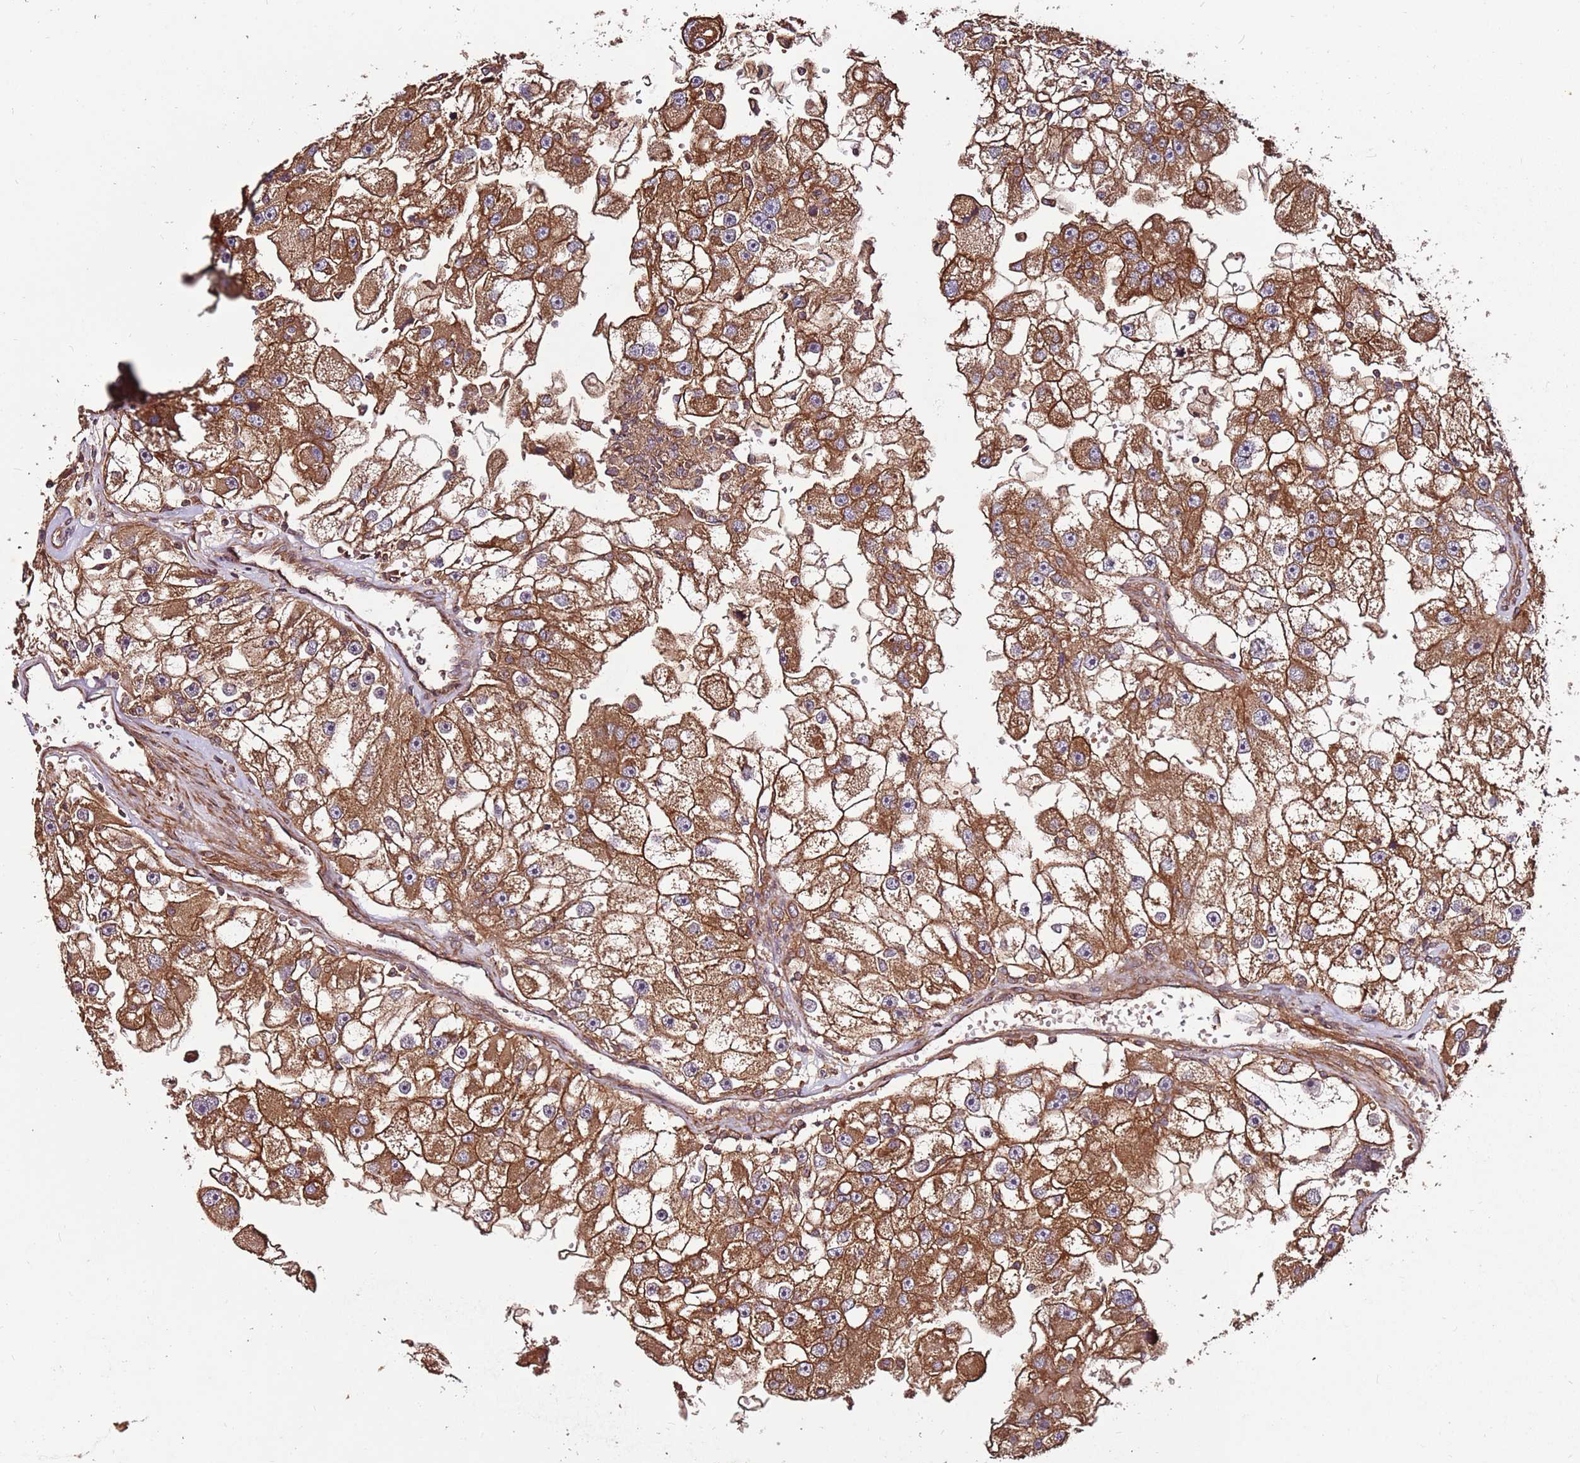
{"staining": {"intensity": "strong", "quantity": ">75%", "location": "cytoplasmic/membranous"}, "tissue": "renal cancer", "cell_type": "Tumor cells", "image_type": "cancer", "snomed": [{"axis": "morphology", "description": "Adenocarcinoma, NOS"}, {"axis": "topography", "description": "Kidney"}], "caption": "Immunohistochemical staining of renal cancer (adenocarcinoma) reveals strong cytoplasmic/membranous protein positivity in about >75% of tumor cells.", "gene": "FAM186A", "patient": {"sex": "male", "age": 63}}